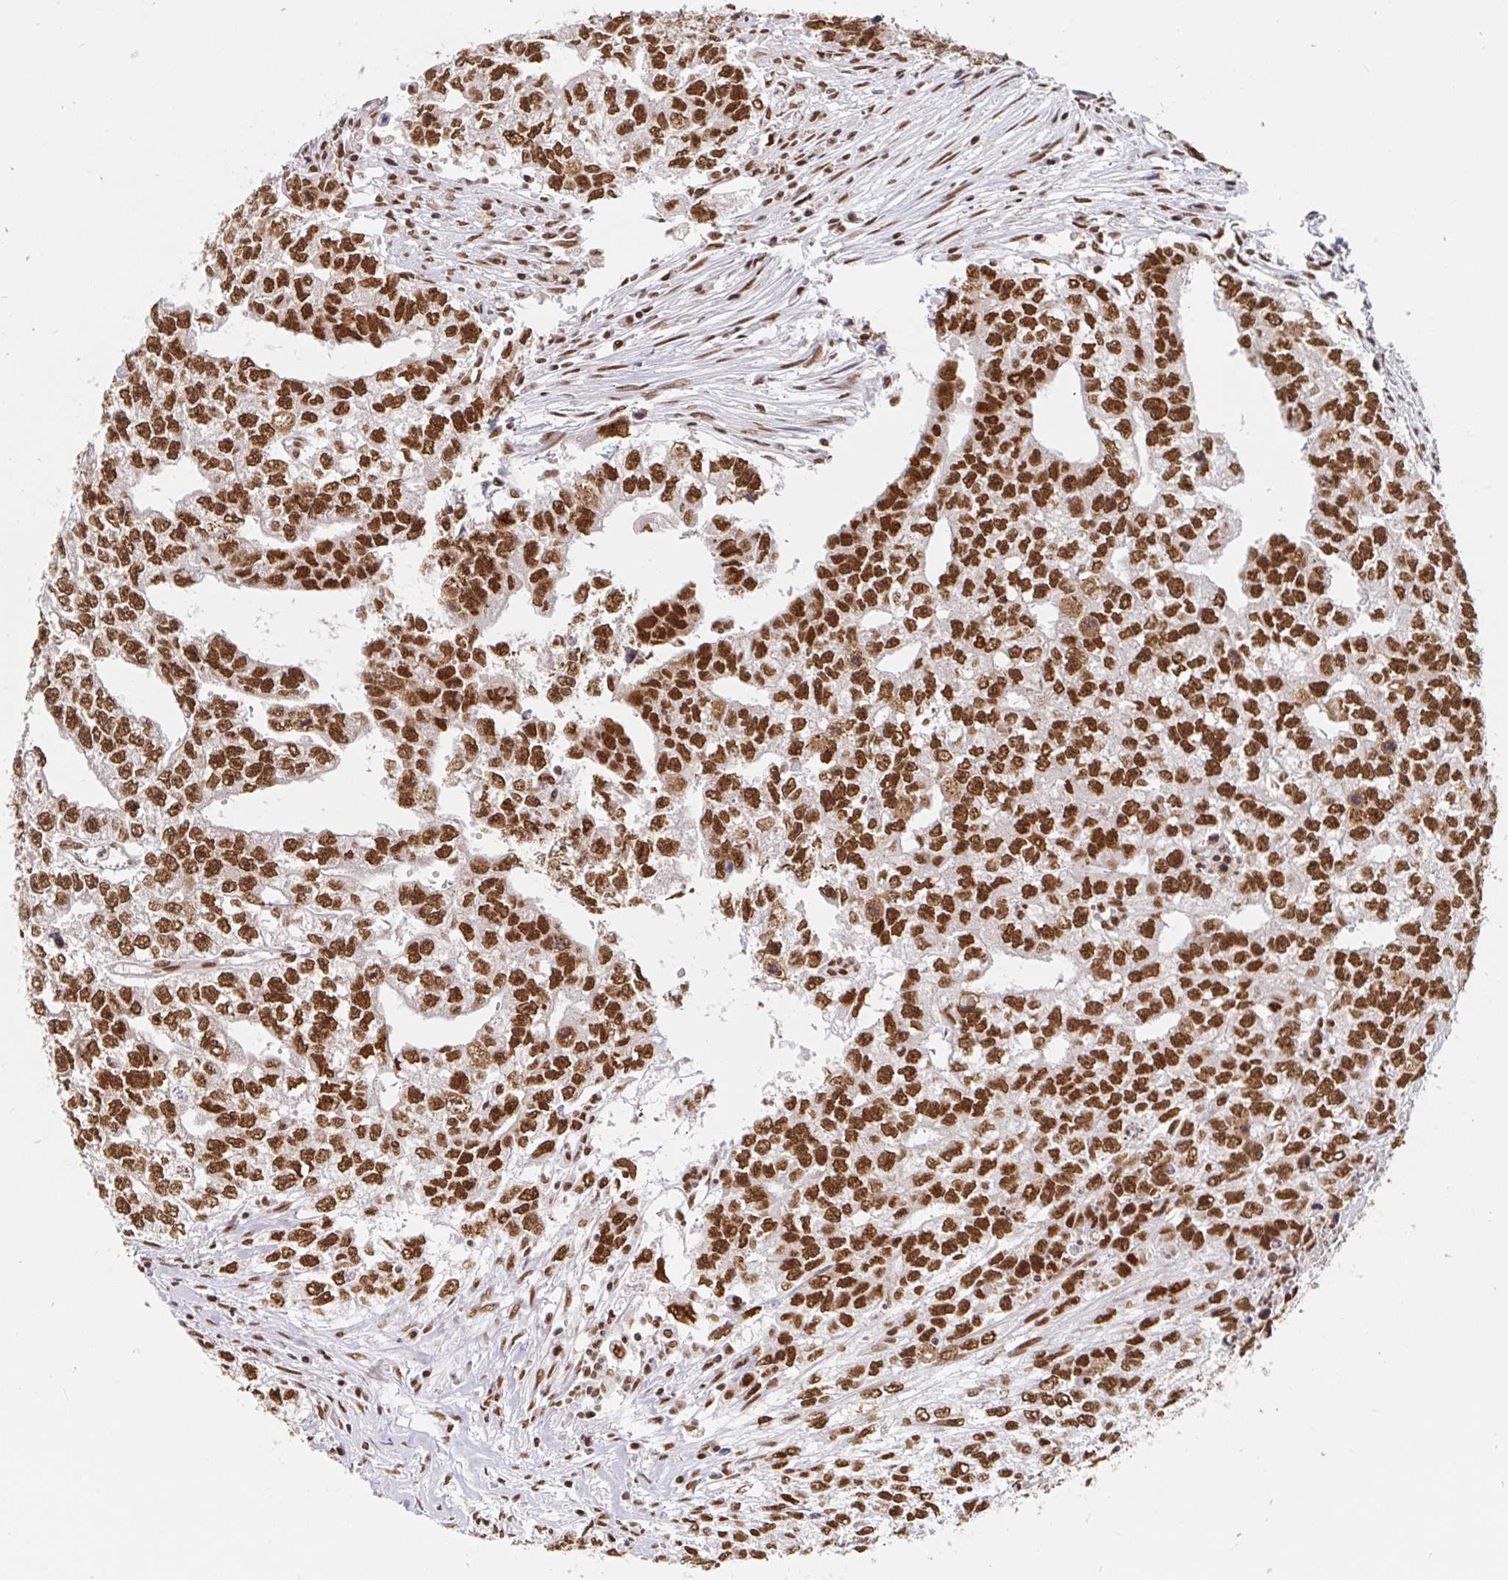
{"staining": {"intensity": "strong", "quantity": ">75%", "location": "nuclear"}, "tissue": "testis cancer", "cell_type": "Tumor cells", "image_type": "cancer", "snomed": [{"axis": "morphology", "description": "Carcinoma, Embryonal, NOS"}, {"axis": "morphology", "description": "Teratoma, malignant, NOS"}, {"axis": "topography", "description": "Testis"}], "caption": "Embryonal carcinoma (testis) stained with immunohistochemistry exhibits strong nuclear expression in approximately >75% of tumor cells.", "gene": "RBMX", "patient": {"sex": "male", "age": 24}}